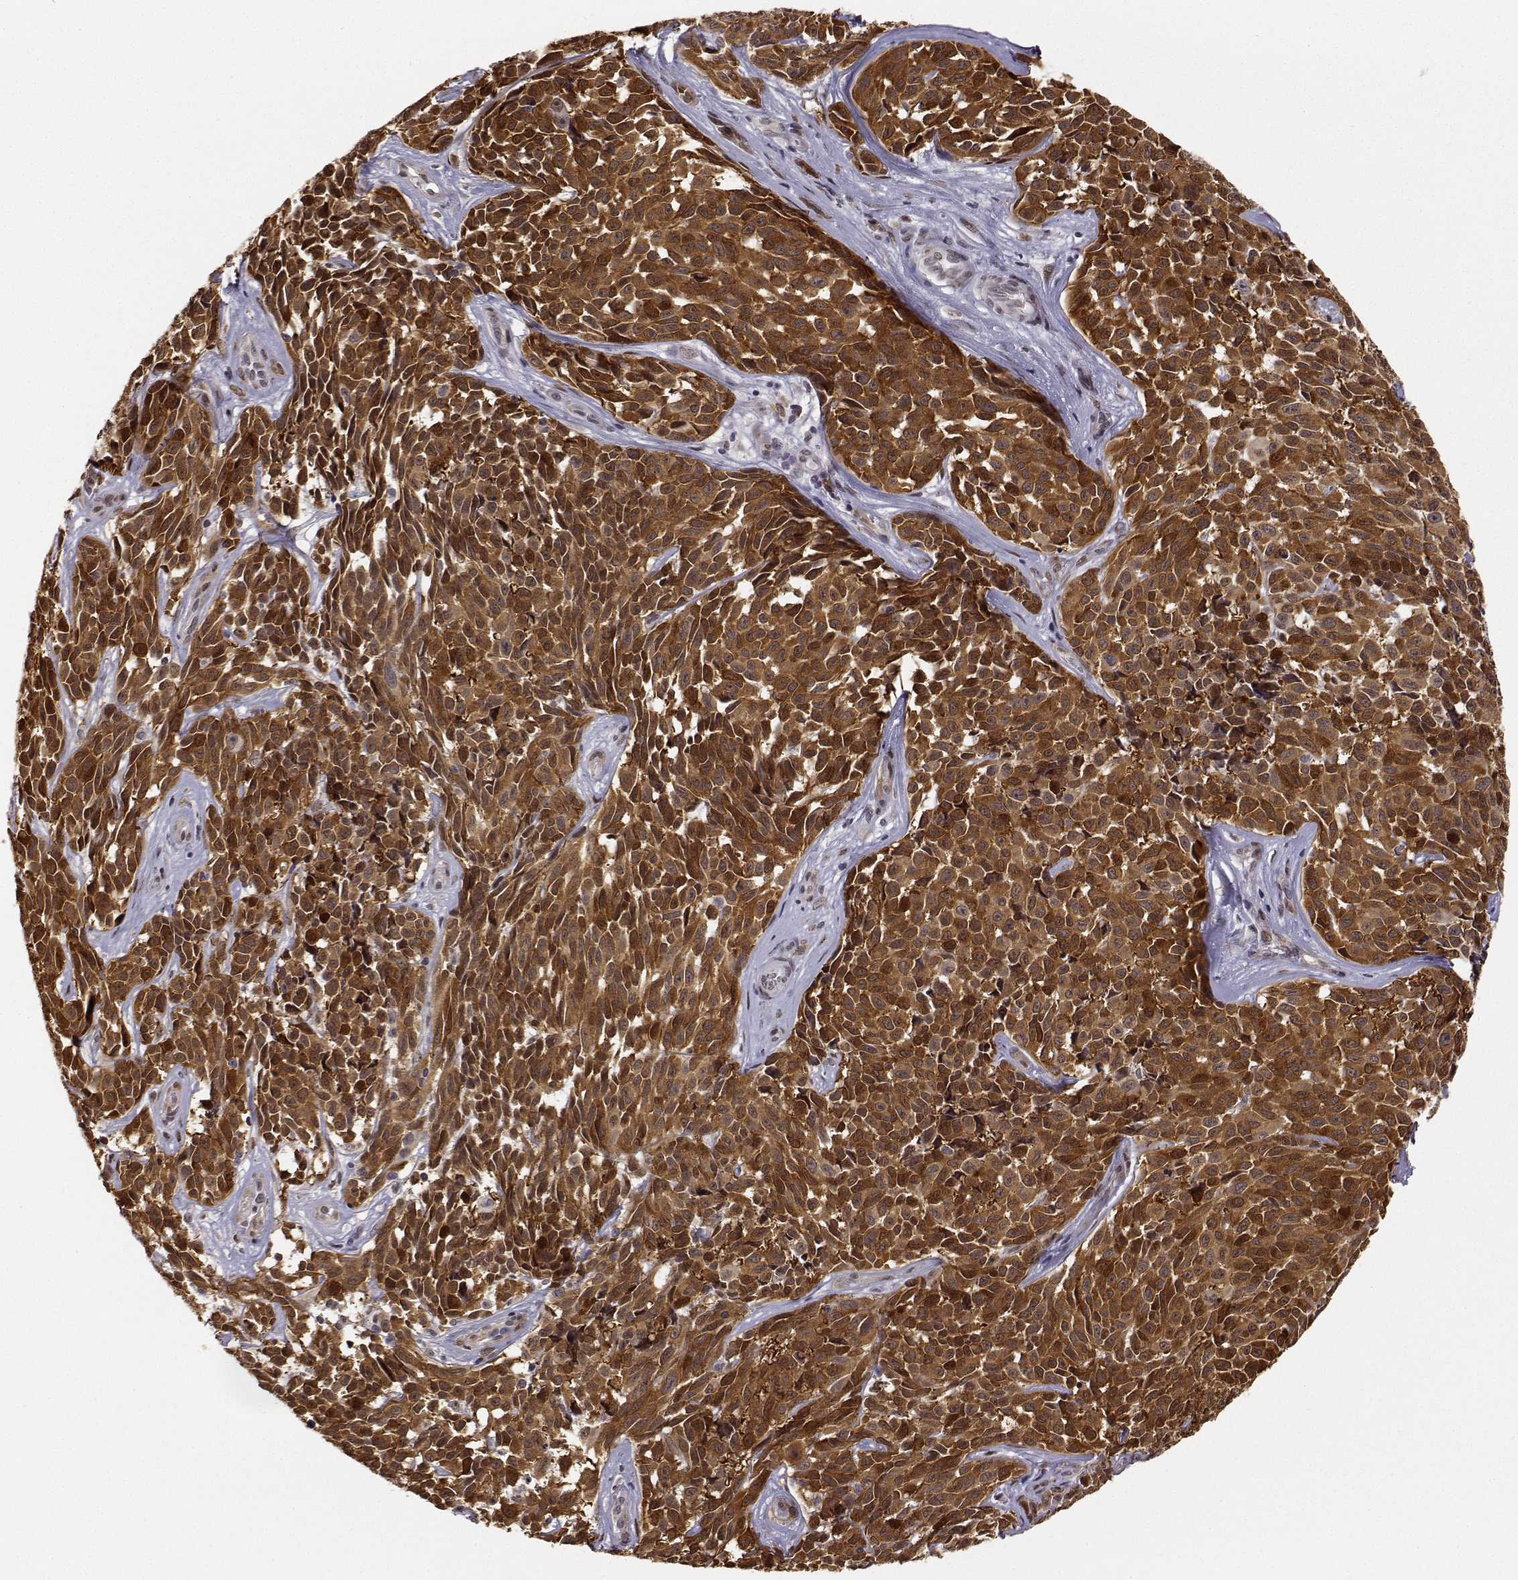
{"staining": {"intensity": "strong", "quantity": ">75%", "location": "cytoplasmic/membranous,nuclear"}, "tissue": "melanoma", "cell_type": "Tumor cells", "image_type": "cancer", "snomed": [{"axis": "morphology", "description": "Malignant melanoma, NOS"}, {"axis": "topography", "description": "Skin"}], "caption": "Malignant melanoma tissue reveals strong cytoplasmic/membranous and nuclear expression in about >75% of tumor cells", "gene": "PHGDH", "patient": {"sex": "female", "age": 88}}